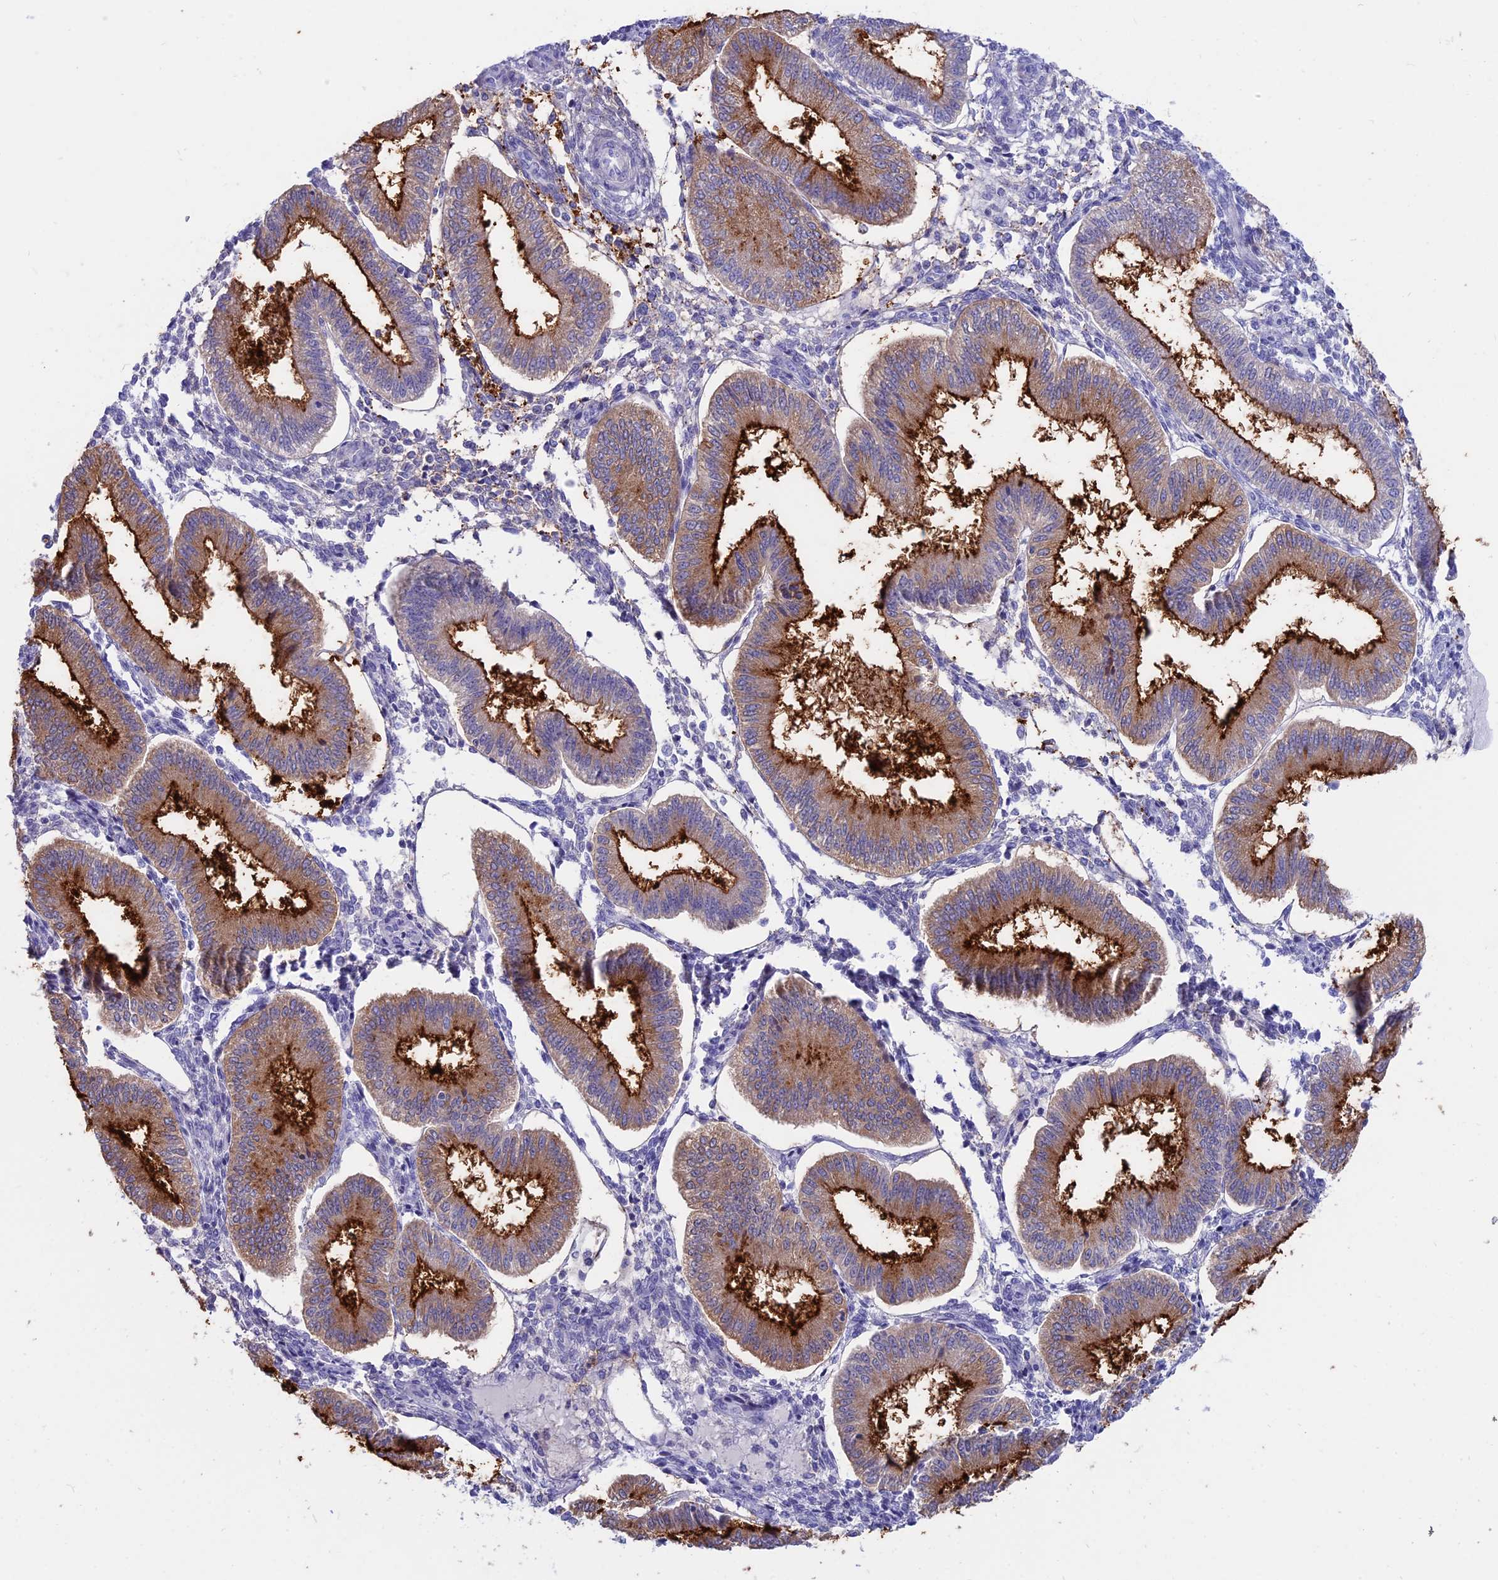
{"staining": {"intensity": "negative", "quantity": "none", "location": "none"}, "tissue": "endometrium", "cell_type": "Cells in endometrial stroma", "image_type": "normal", "snomed": [{"axis": "morphology", "description": "Normal tissue, NOS"}, {"axis": "topography", "description": "Endometrium"}], "caption": "High power microscopy image of an IHC photomicrograph of unremarkable endometrium, revealing no significant positivity in cells in endometrial stroma. (DAB (3,3'-diaminobenzidine) immunohistochemistry (IHC) with hematoxylin counter stain).", "gene": "OR2AE1", "patient": {"sex": "female", "age": 39}}